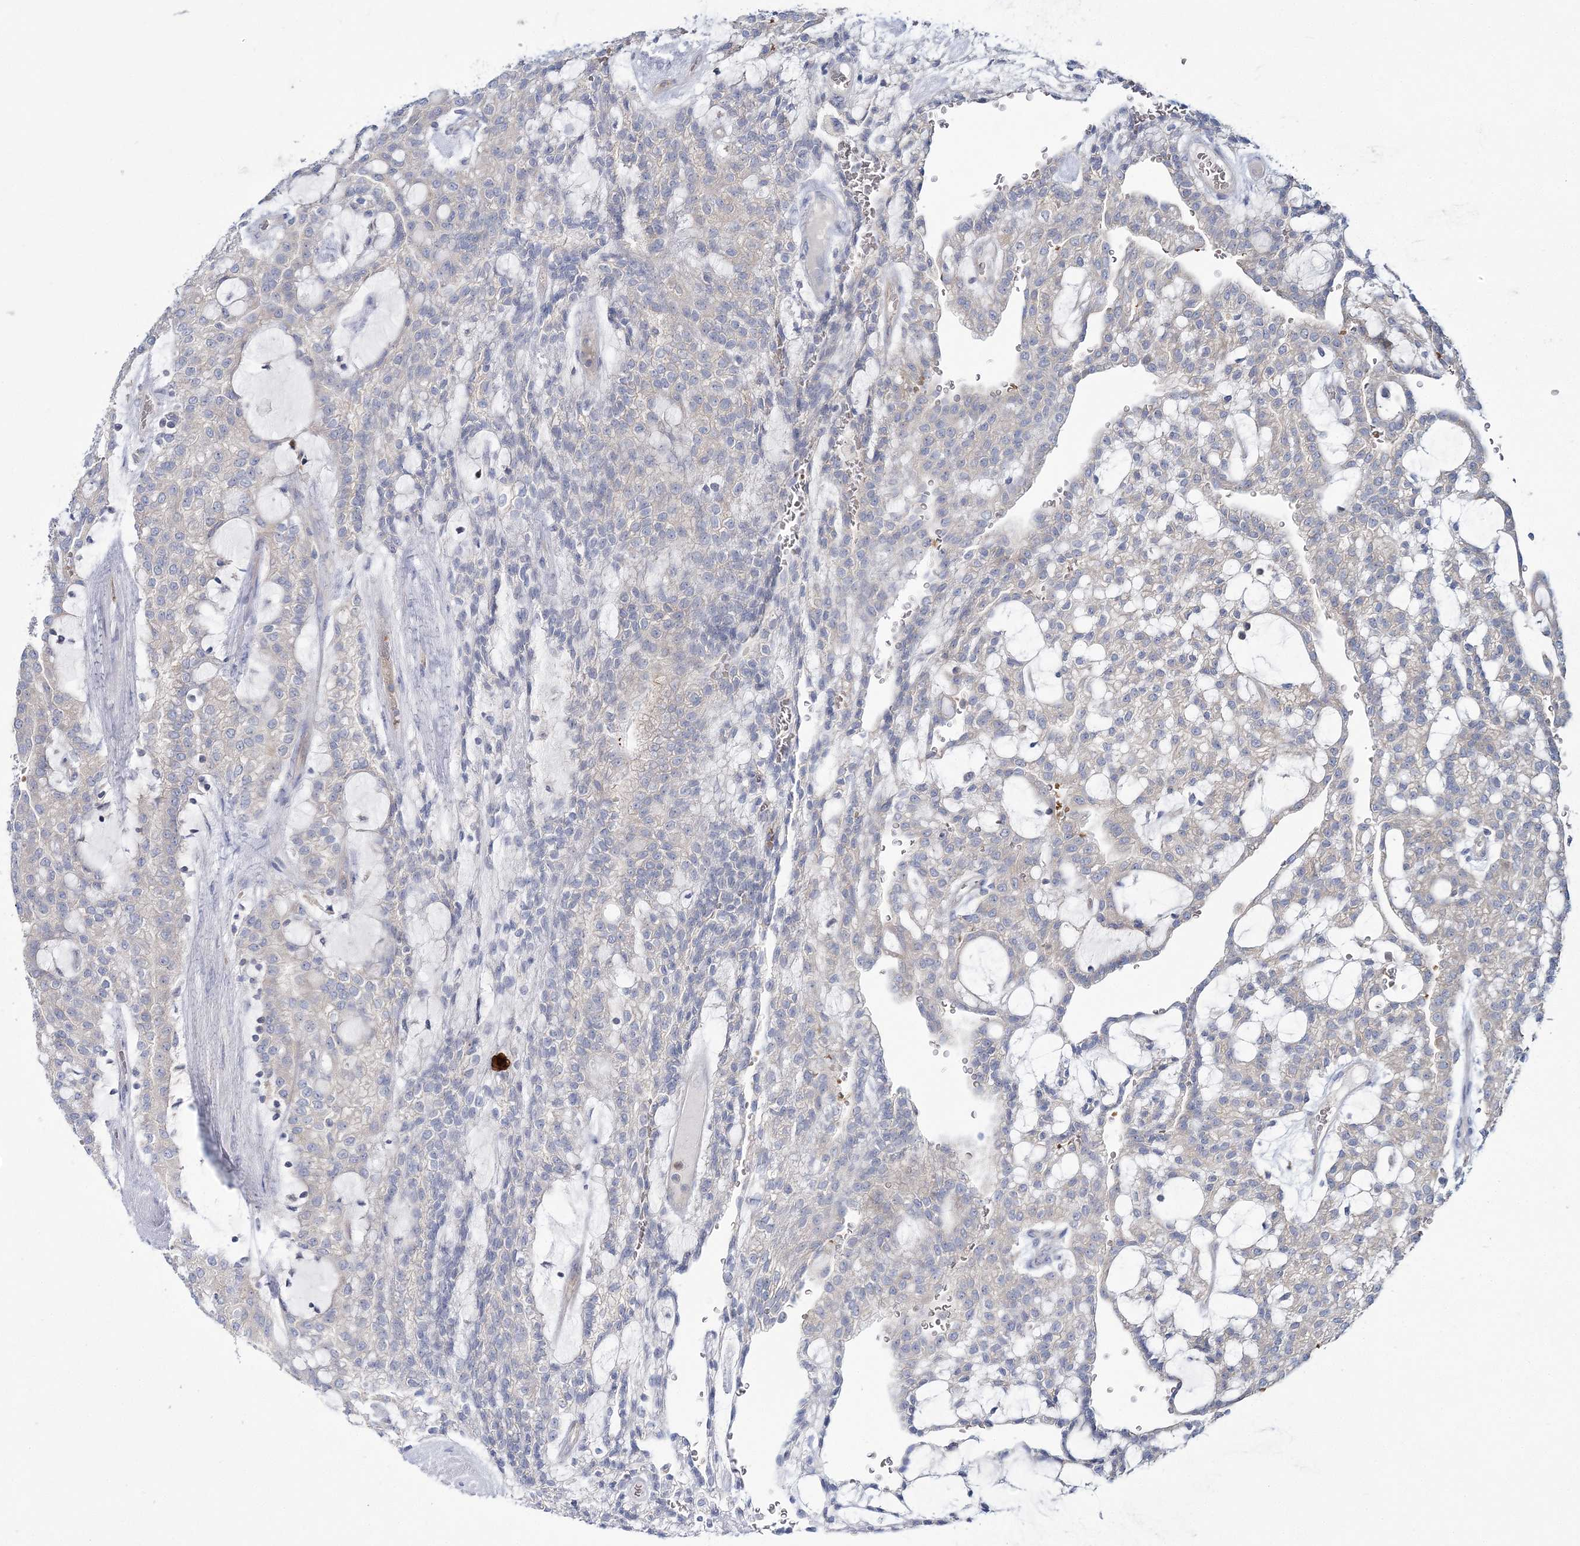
{"staining": {"intensity": "negative", "quantity": "none", "location": "none"}, "tissue": "renal cancer", "cell_type": "Tumor cells", "image_type": "cancer", "snomed": [{"axis": "morphology", "description": "Adenocarcinoma, NOS"}, {"axis": "topography", "description": "Kidney"}], "caption": "DAB (3,3'-diaminobenzidine) immunohistochemical staining of human renal adenocarcinoma shows no significant staining in tumor cells.", "gene": "ATP11B", "patient": {"sex": "male", "age": 63}}